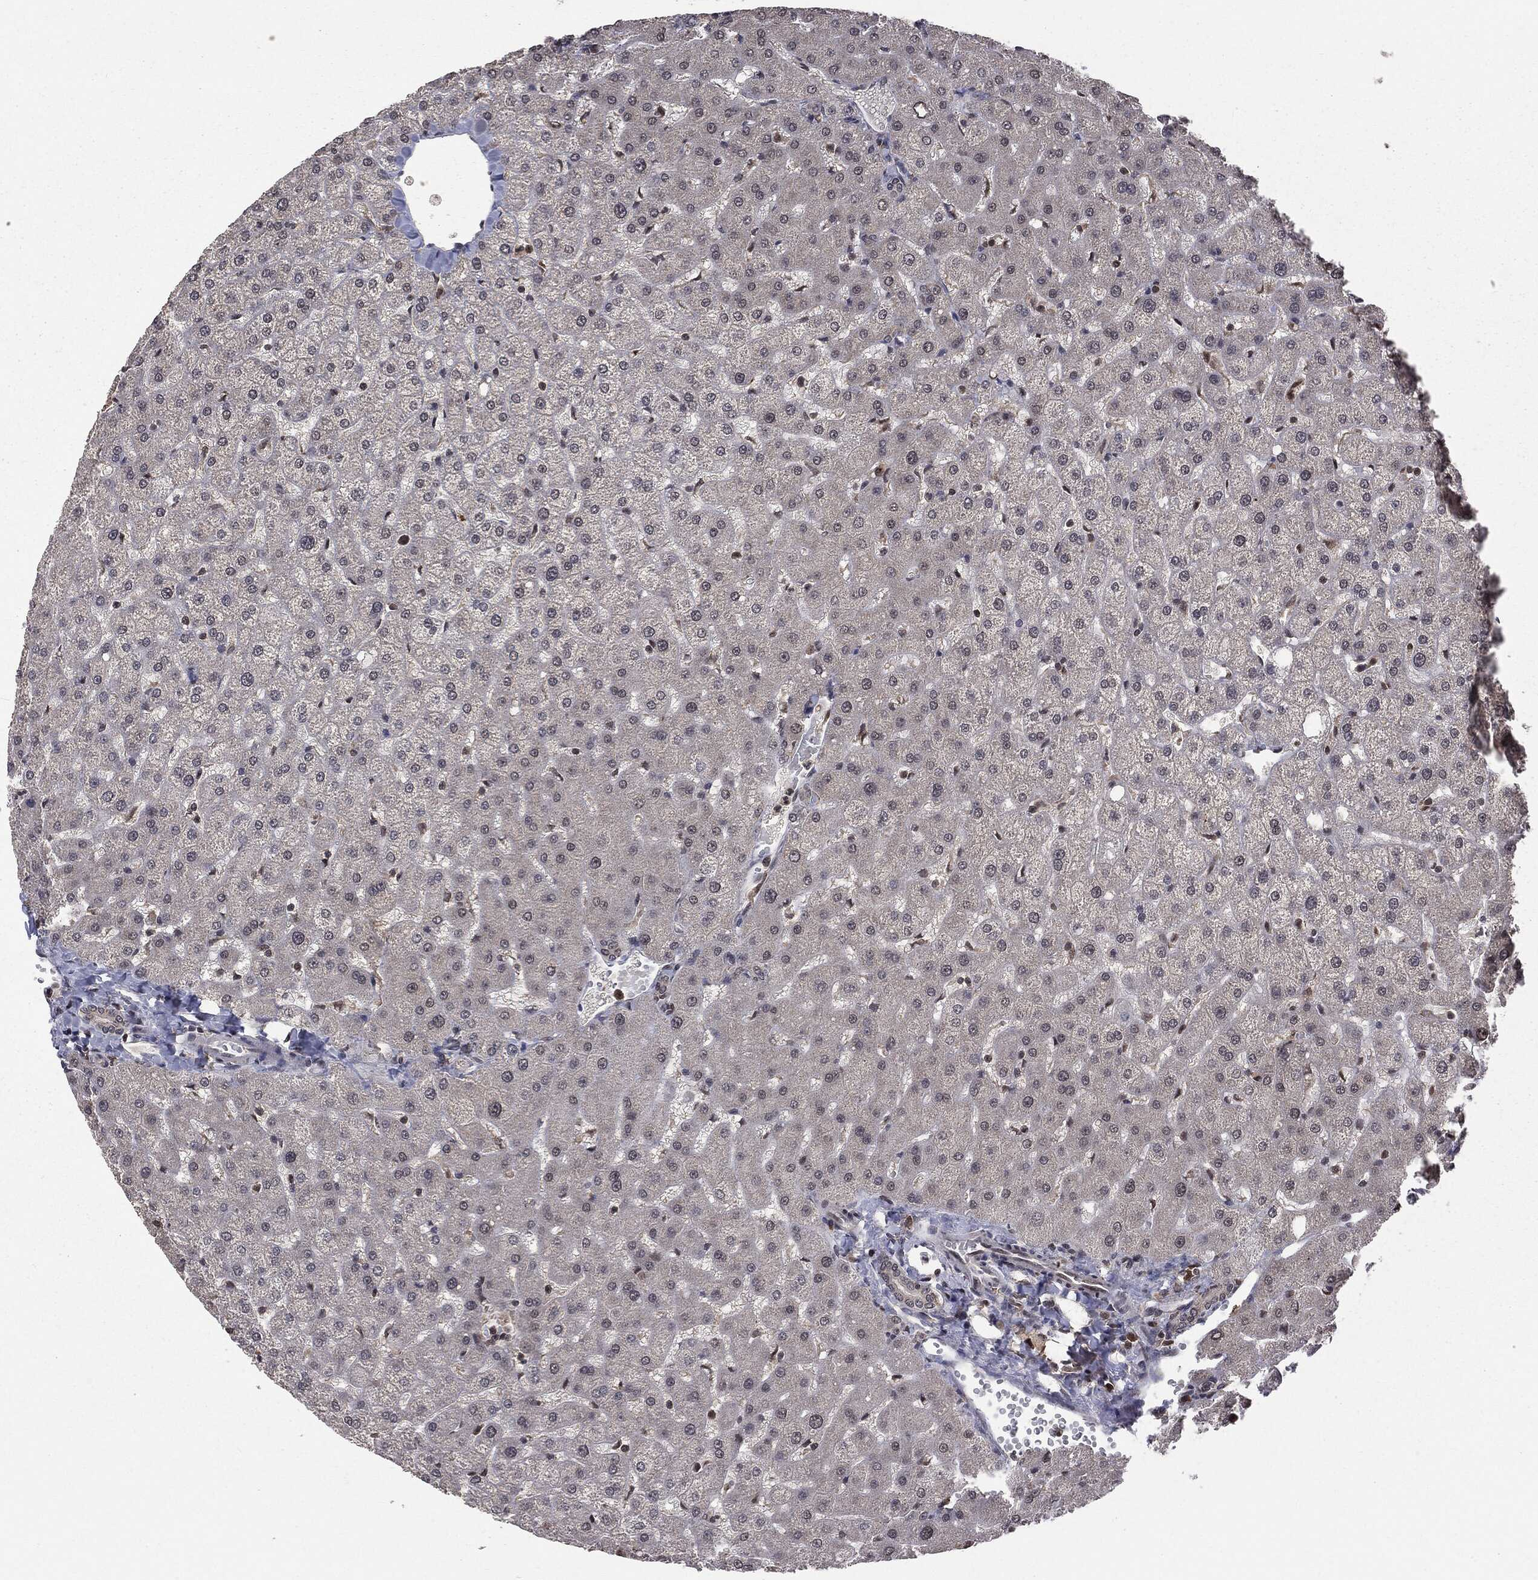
{"staining": {"intensity": "negative", "quantity": "none", "location": "none"}, "tissue": "liver", "cell_type": "Cholangiocytes", "image_type": "normal", "snomed": [{"axis": "morphology", "description": "Normal tissue, NOS"}, {"axis": "topography", "description": "Liver"}], "caption": "An immunohistochemistry histopathology image of normal liver is shown. There is no staining in cholangiocytes of liver.", "gene": "JMJD6", "patient": {"sex": "female", "age": 50}}